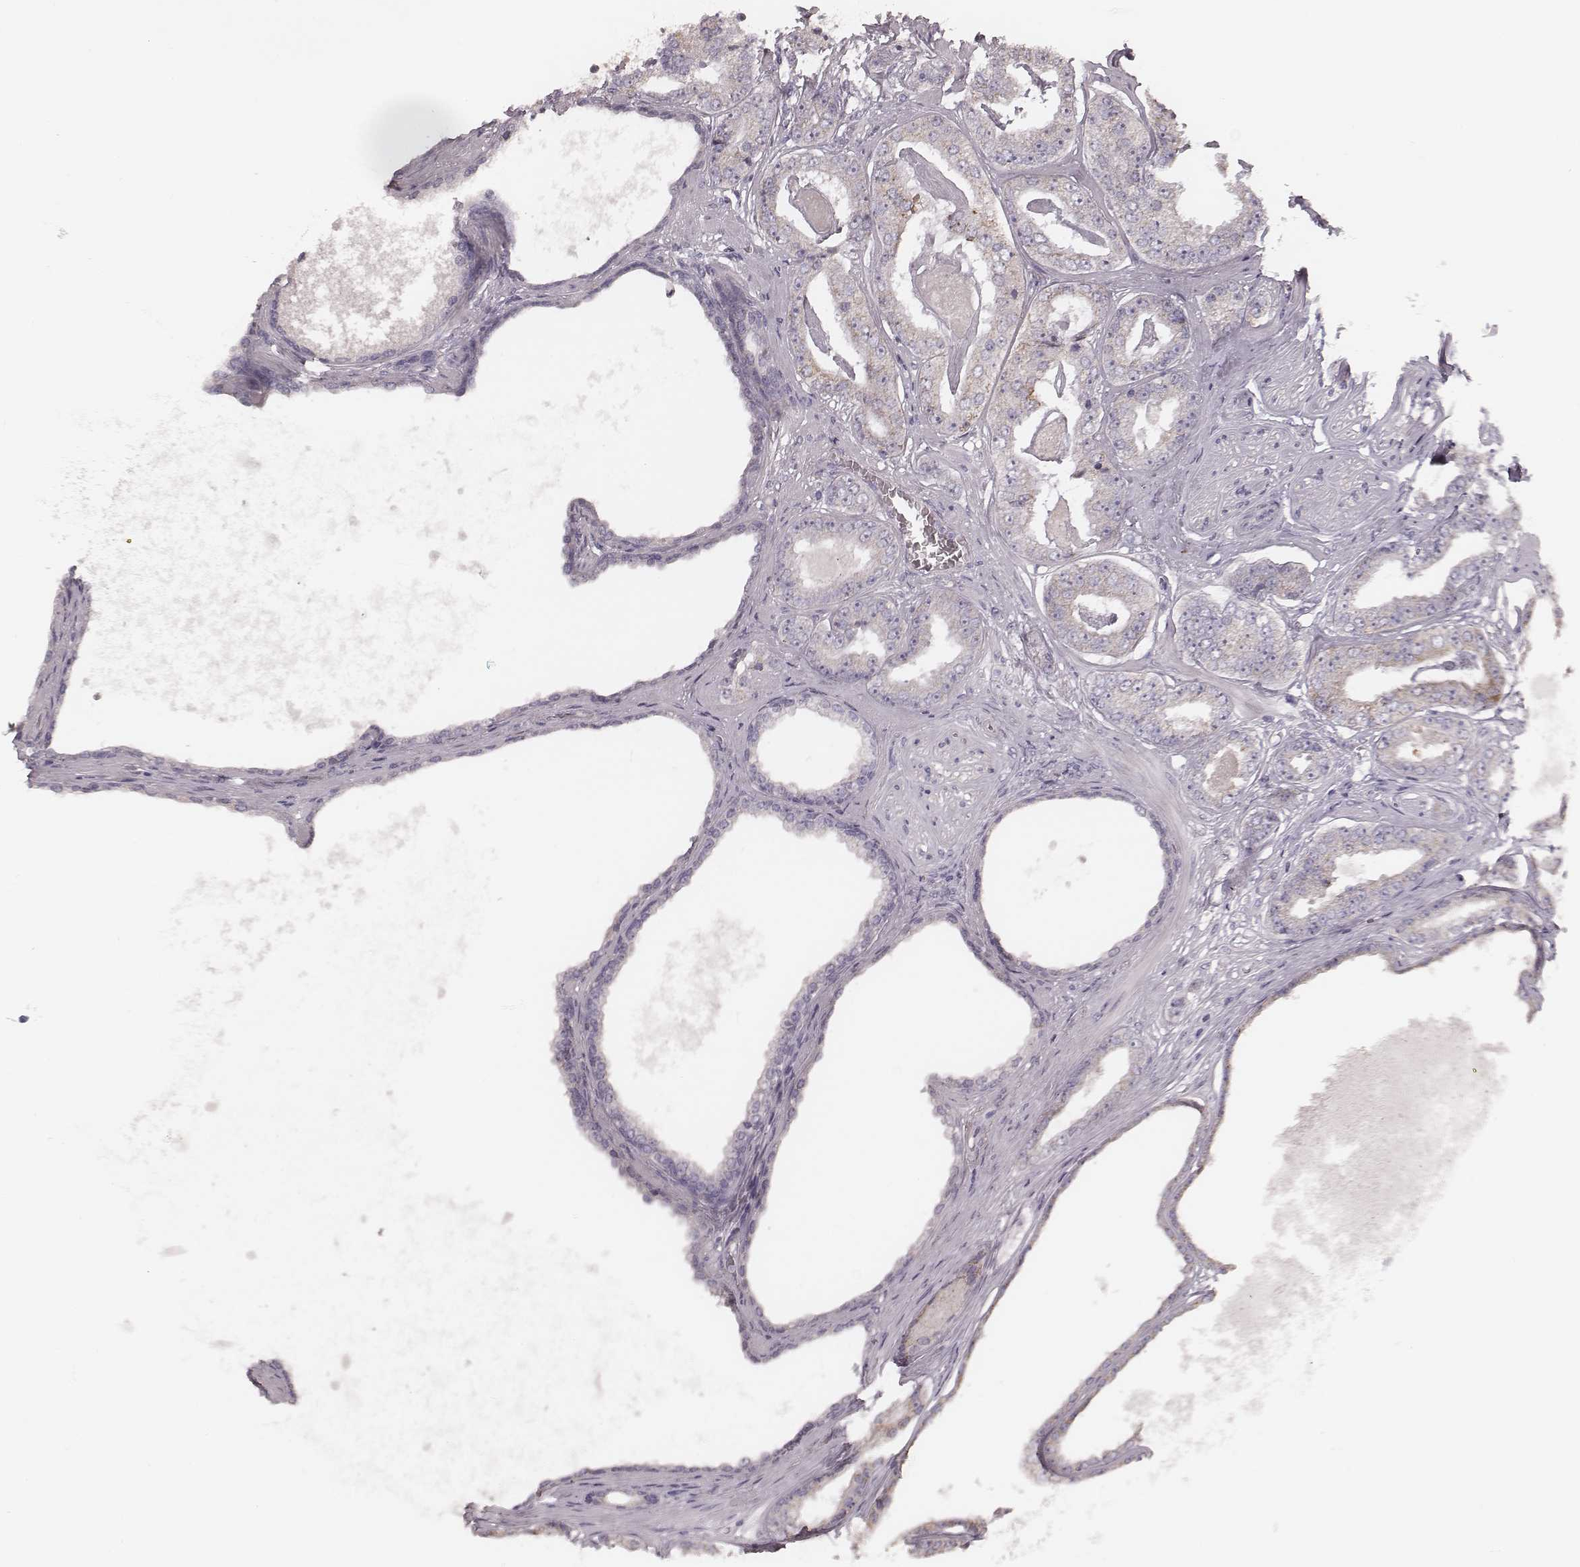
{"staining": {"intensity": "negative", "quantity": "none", "location": "none"}, "tissue": "prostate cancer", "cell_type": "Tumor cells", "image_type": "cancer", "snomed": [{"axis": "morphology", "description": "Adenocarcinoma, NOS"}, {"axis": "topography", "description": "Prostate"}], "caption": "Immunohistochemical staining of human adenocarcinoma (prostate) displays no significant positivity in tumor cells.", "gene": "KIF5C", "patient": {"sex": "male", "age": 64}}